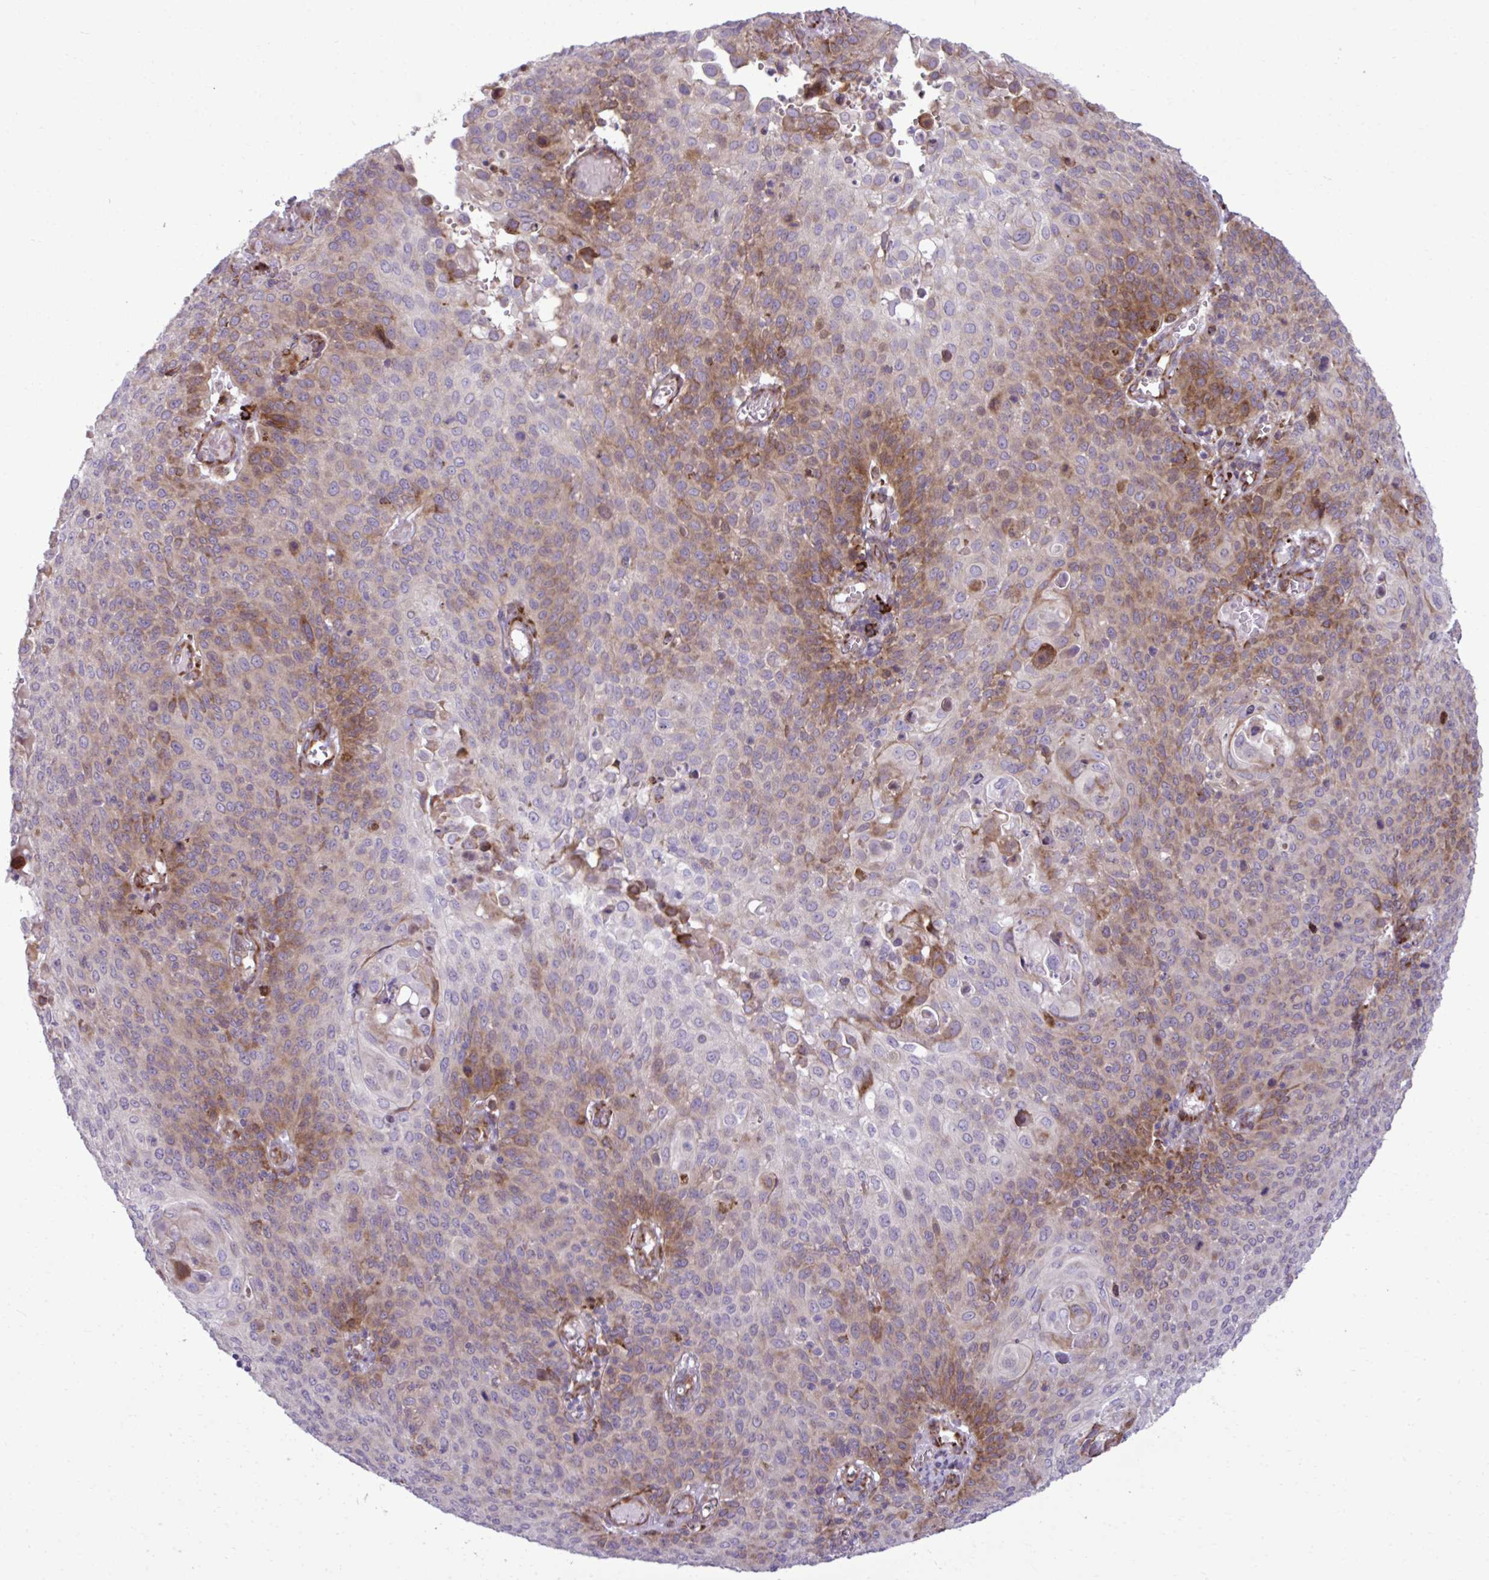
{"staining": {"intensity": "moderate", "quantity": "25%-75%", "location": "cytoplasmic/membranous"}, "tissue": "cervical cancer", "cell_type": "Tumor cells", "image_type": "cancer", "snomed": [{"axis": "morphology", "description": "Squamous cell carcinoma, NOS"}, {"axis": "topography", "description": "Cervix"}], "caption": "Human cervical squamous cell carcinoma stained with a protein marker exhibits moderate staining in tumor cells.", "gene": "LIMS1", "patient": {"sex": "female", "age": 65}}